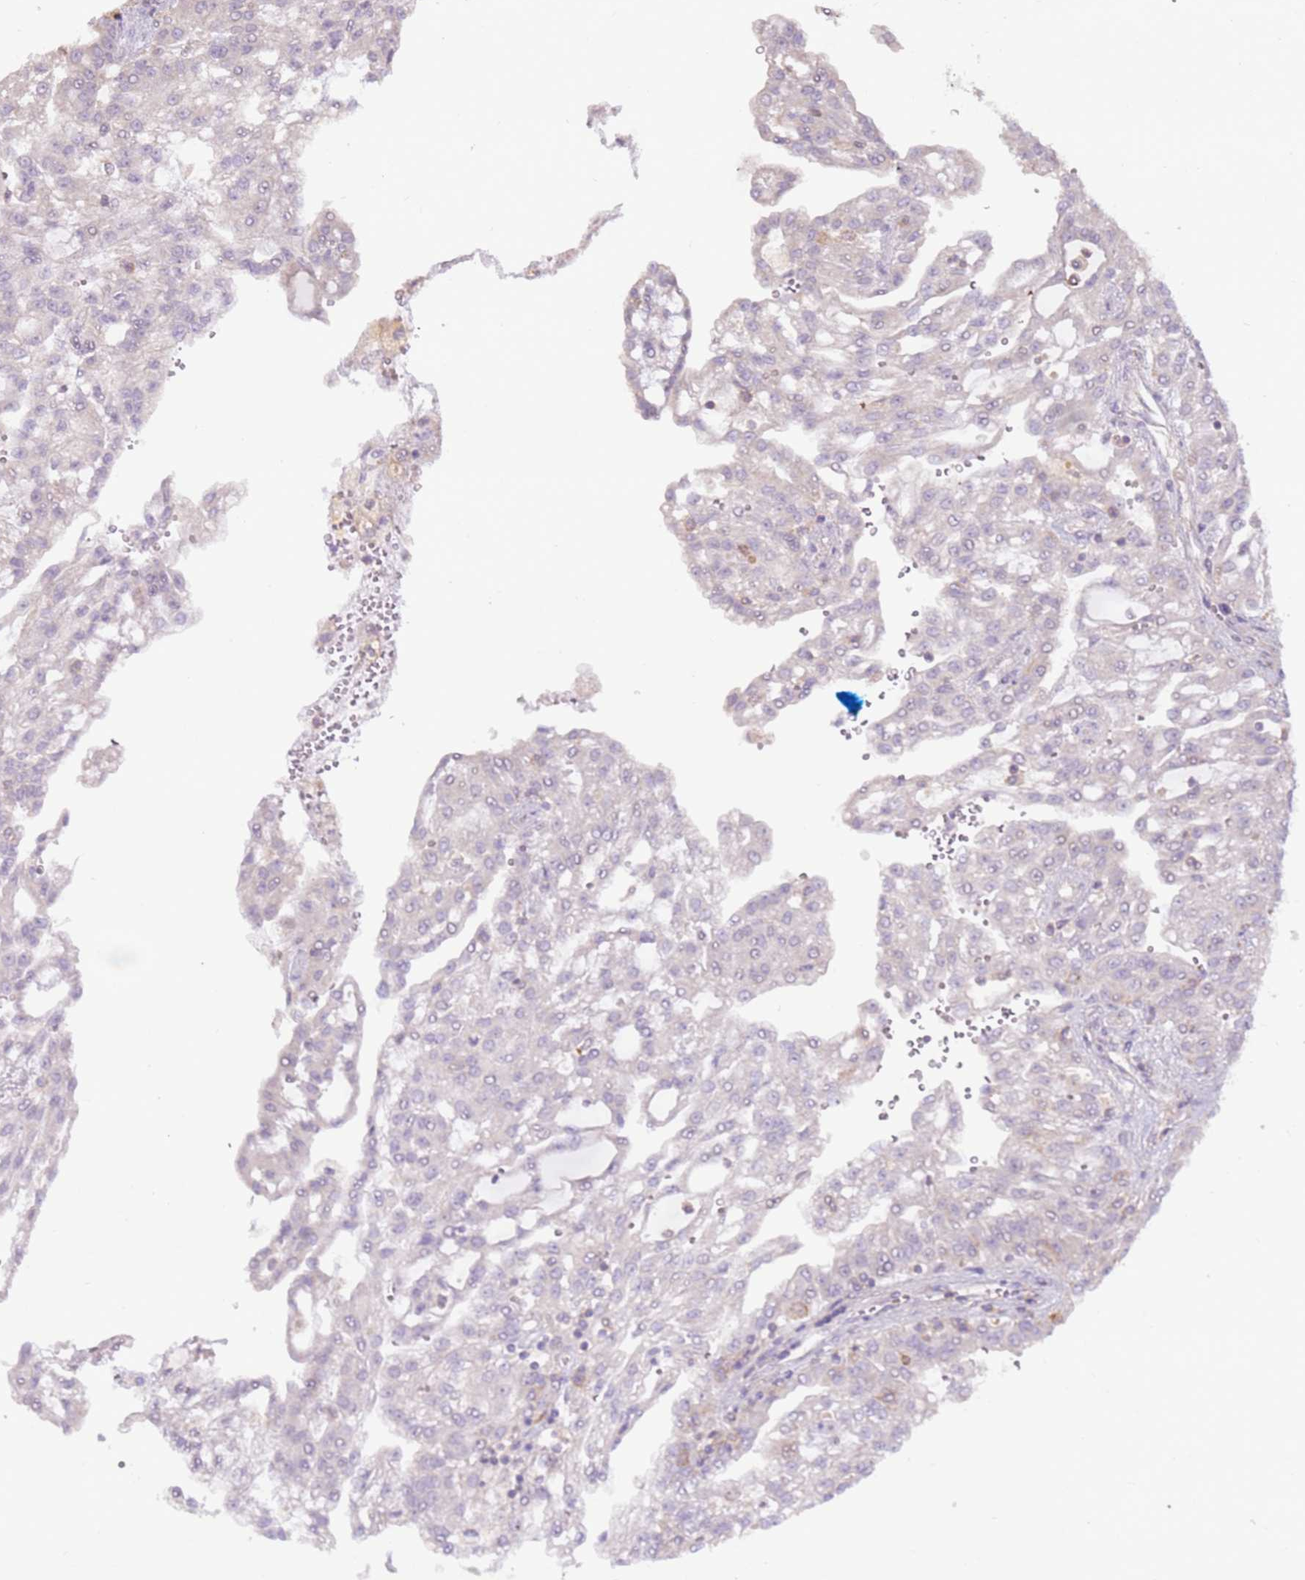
{"staining": {"intensity": "negative", "quantity": "none", "location": "none"}, "tissue": "renal cancer", "cell_type": "Tumor cells", "image_type": "cancer", "snomed": [{"axis": "morphology", "description": "Adenocarcinoma, NOS"}, {"axis": "topography", "description": "Kidney"}], "caption": "Tumor cells are negative for protein expression in human renal adenocarcinoma. (DAB immunohistochemistry (IHC) visualized using brightfield microscopy, high magnification).", "gene": "EVA1B", "patient": {"sex": "male", "age": 63}}